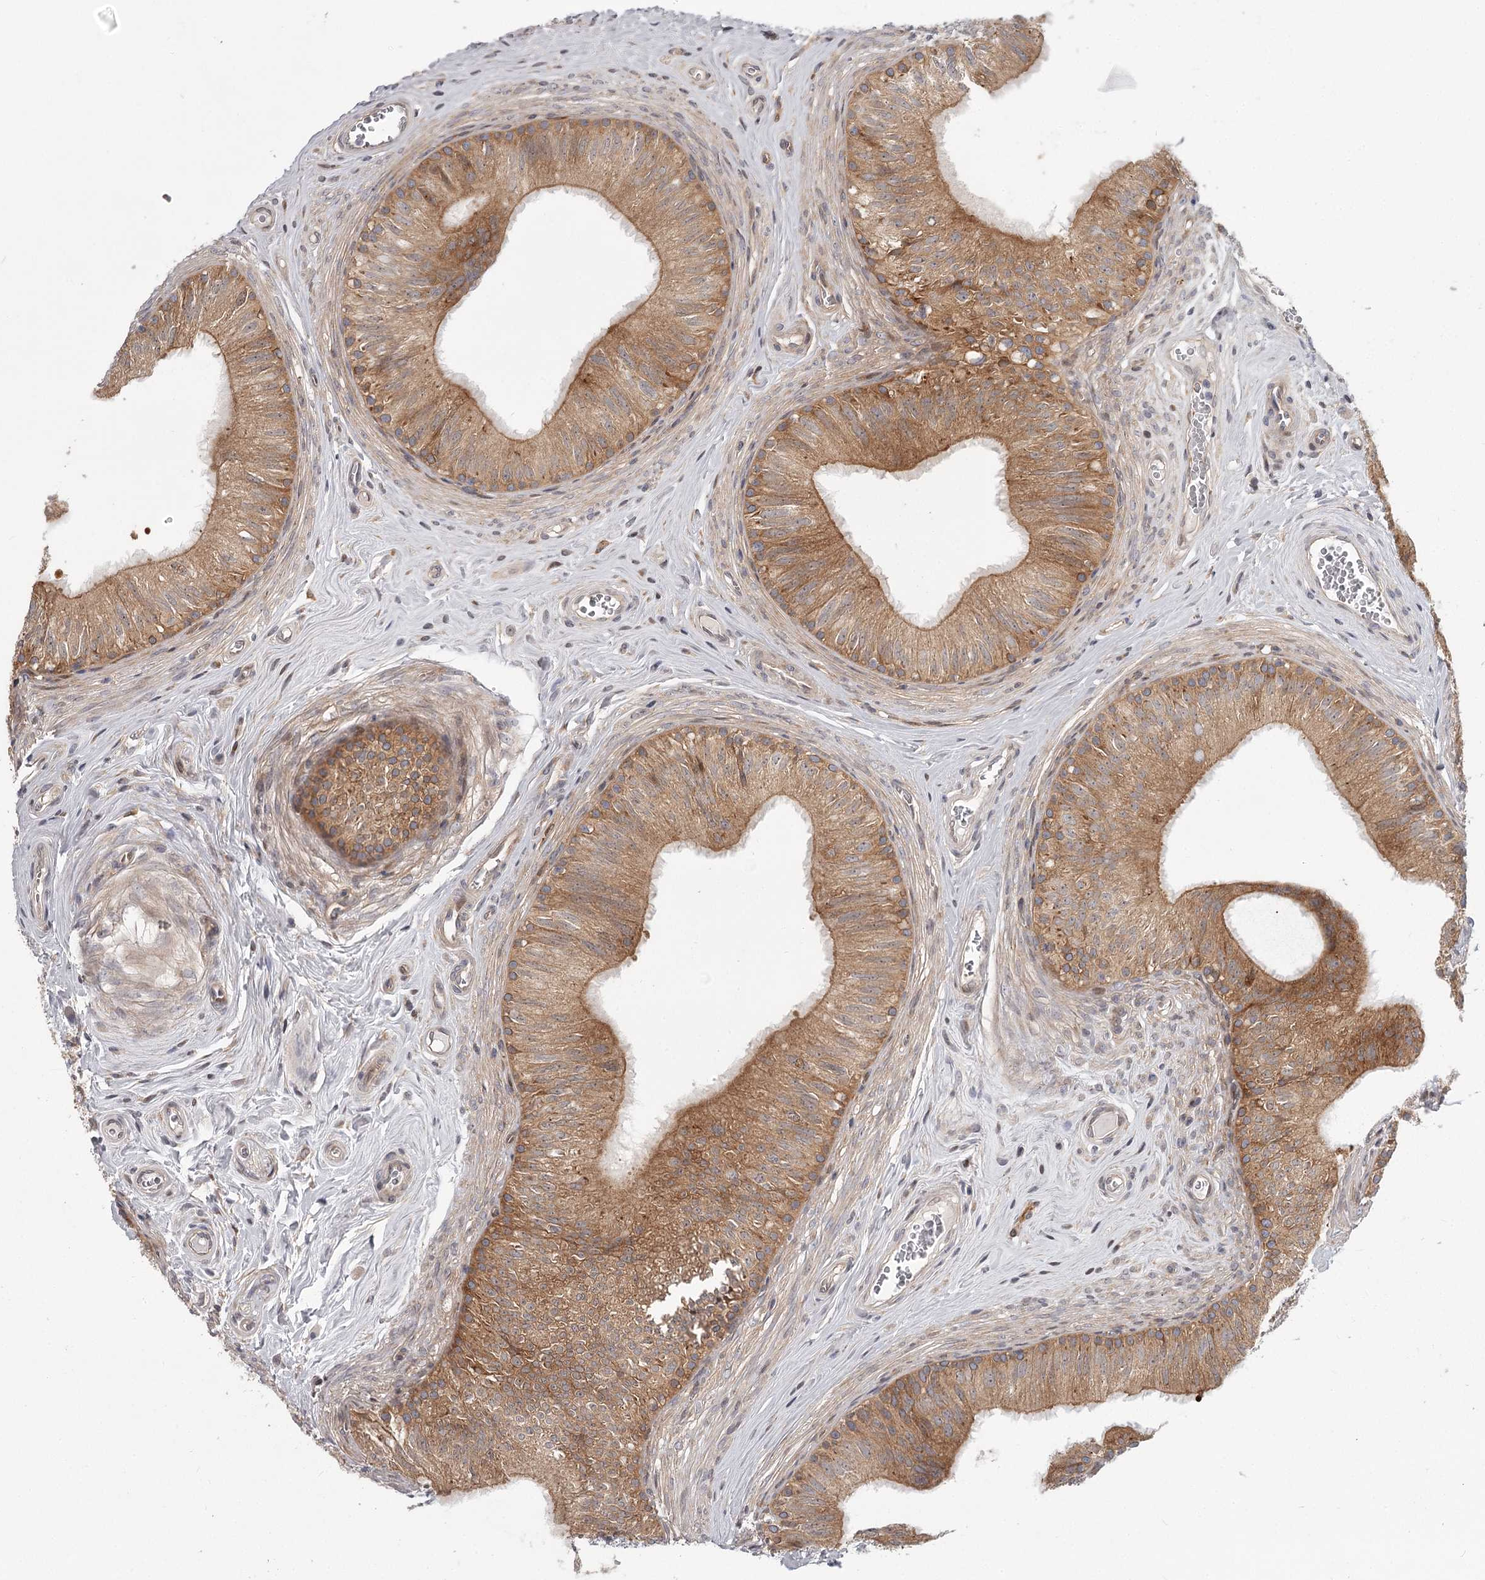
{"staining": {"intensity": "moderate", "quantity": ">75%", "location": "cytoplasmic/membranous"}, "tissue": "epididymis", "cell_type": "Glandular cells", "image_type": "normal", "snomed": [{"axis": "morphology", "description": "Normal tissue, NOS"}, {"axis": "topography", "description": "Epididymis"}], "caption": "Immunohistochemical staining of normal human epididymis reveals medium levels of moderate cytoplasmic/membranous expression in approximately >75% of glandular cells. (DAB (3,3'-diaminobenzidine) IHC, brown staining for protein, blue staining for nuclei).", "gene": "CCNG2", "patient": {"sex": "male", "age": 46}}